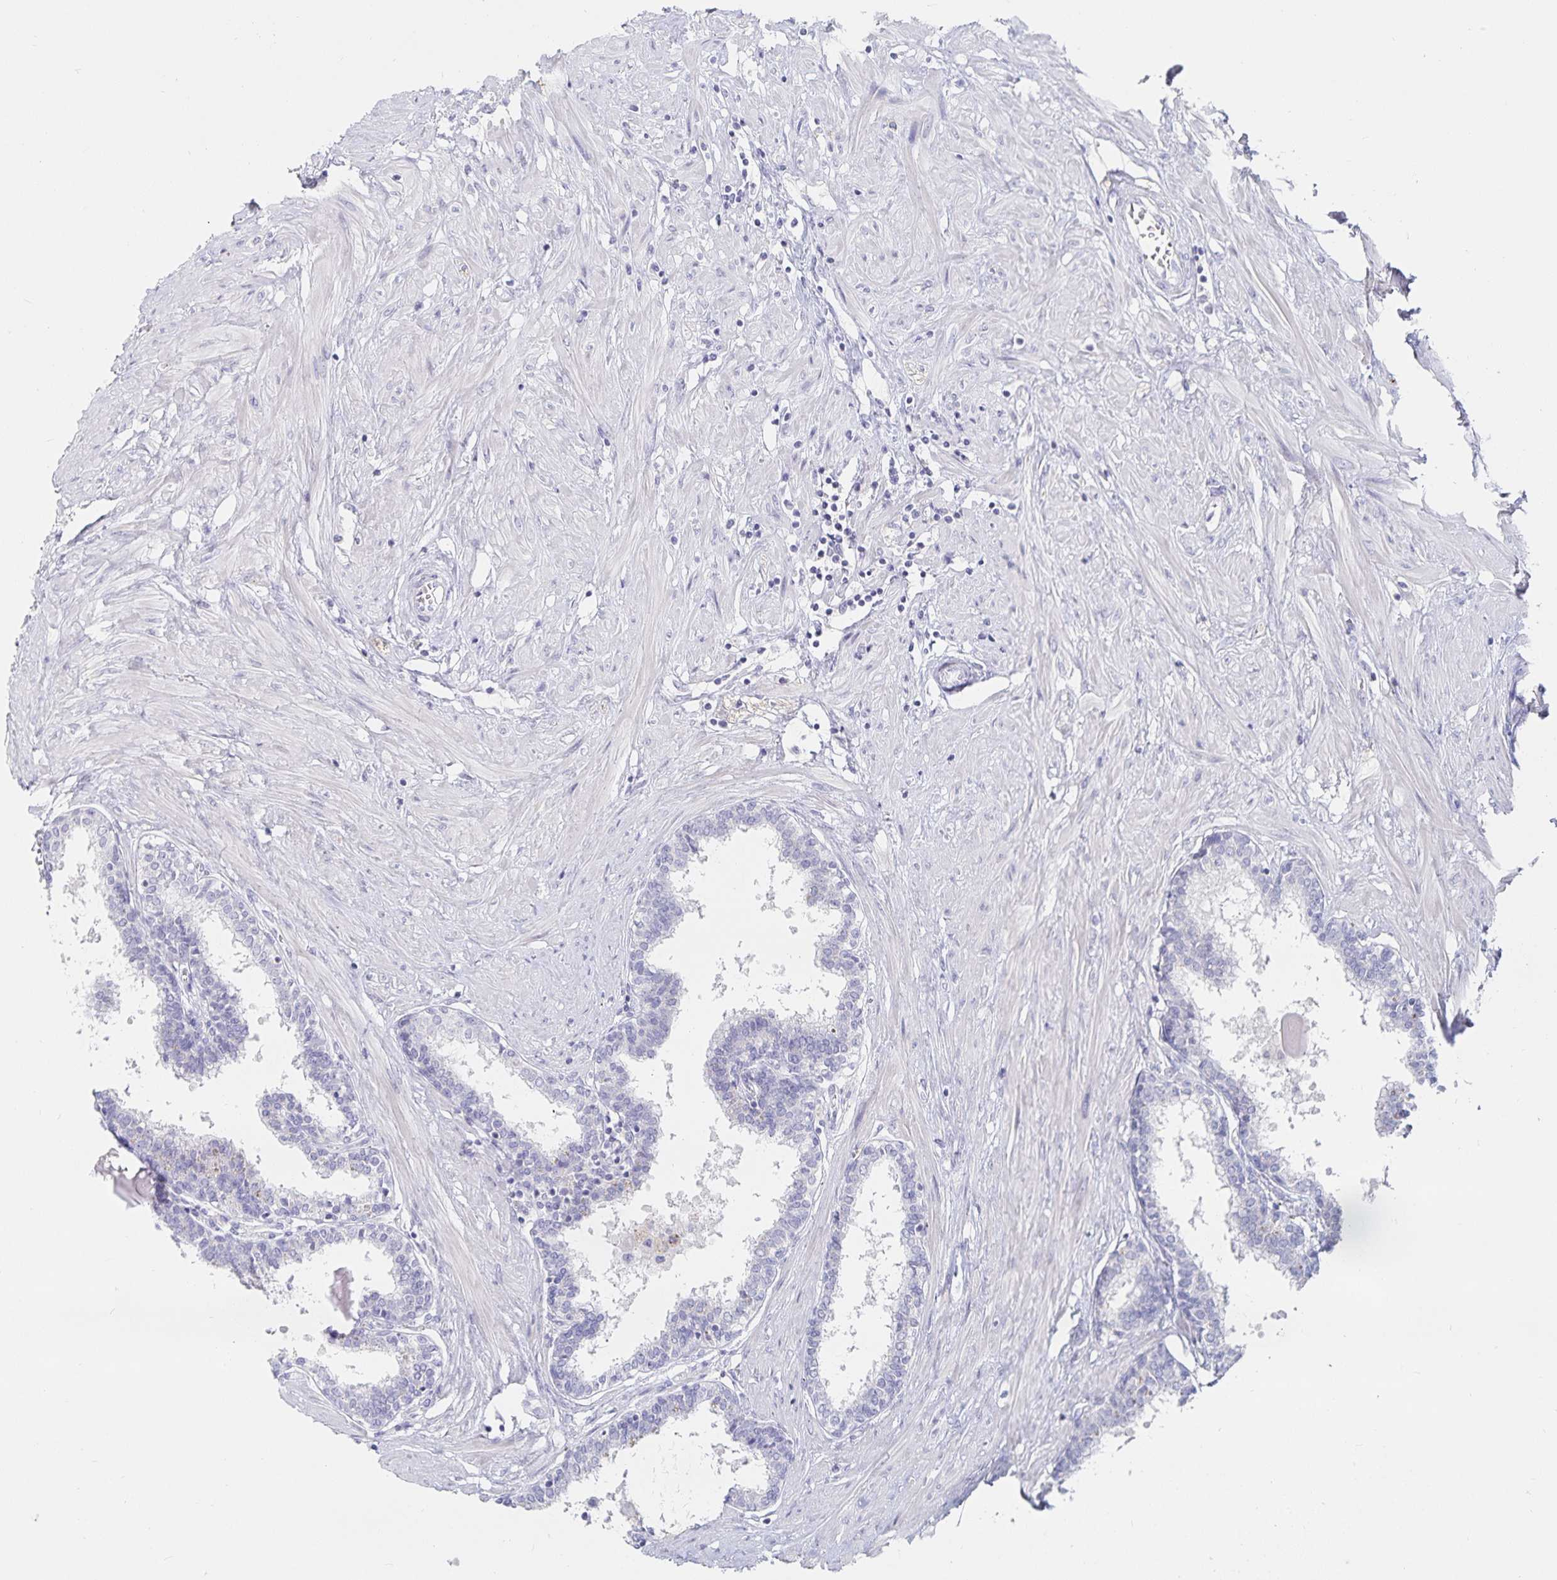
{"staining": {"intensity": "negative", "quantity": "none", "location": "none"}, "tissue": "prostate", "cell_type": "Glandular cells", "image_type": "normal", "snomed": [{"axis": "morphology", "description": "Normal tissue, NOS"}, {"axis": "topography", "description": "Prostate"}], "caption": "Immunohistochemistry image of normal prostate: human prostate stained with DAB (3,3'-diaminobenzidine) displays no significant protein expression in glandular cells.", "gene": "SFTPA1", "patient": {"sex": "male", "age": 55}}